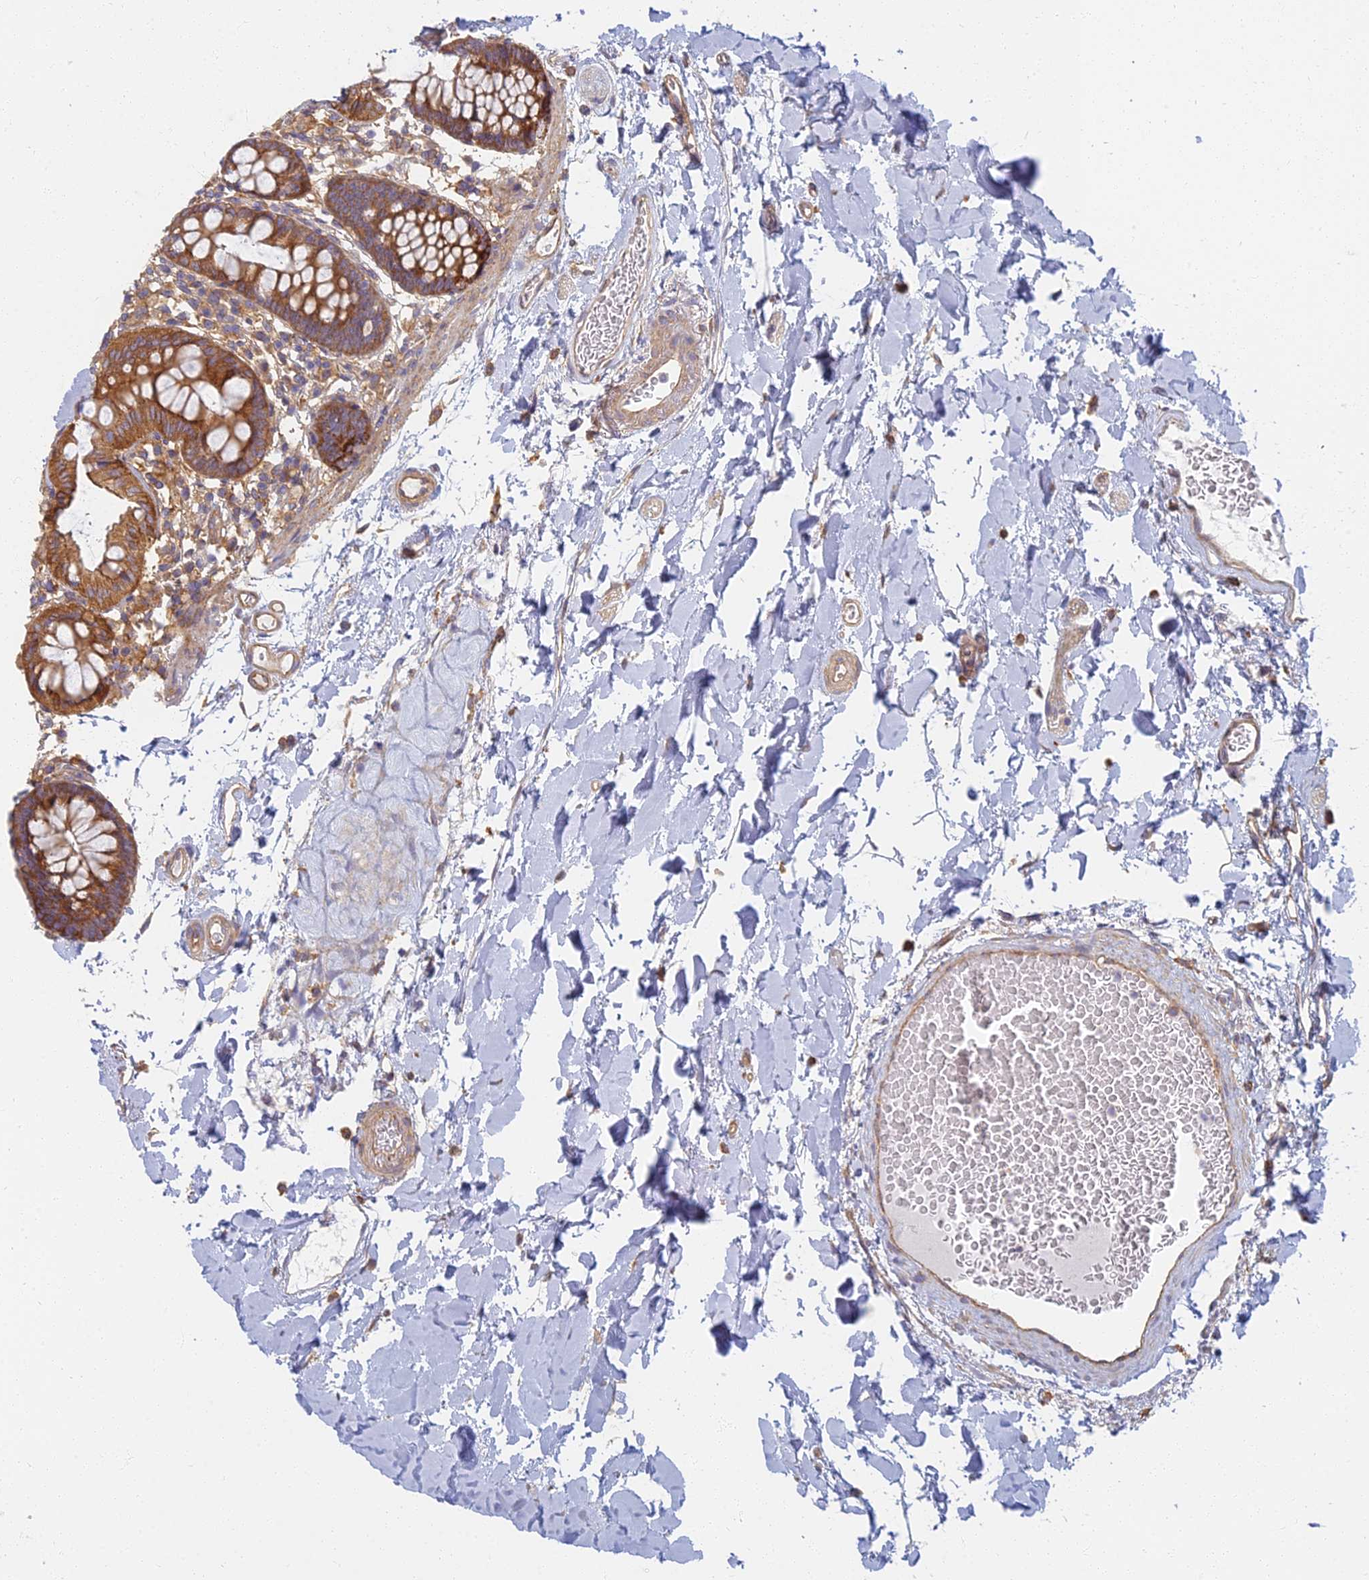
{"staining": {"intensity": "moderate", "quantity": ">75%", "location": "cytoplasmic/membranous"}, "tissue": "colon", "cell_type": "Endothelial cells", "image_type": "normal", "snomed": [{"axis": "morphology", "description": "Normal tissue, NOS"}, {"axis": "topography", "description": "Colon"}], "caption": "A high-resolution micrograph shows immunohistochemistry staining of benign colon, which shows moderate cytoplasmic/membranous staining in about >75% of endothelial cells.", "gene": "RBSN", "patient": {"sex": "male", "age": 75}}